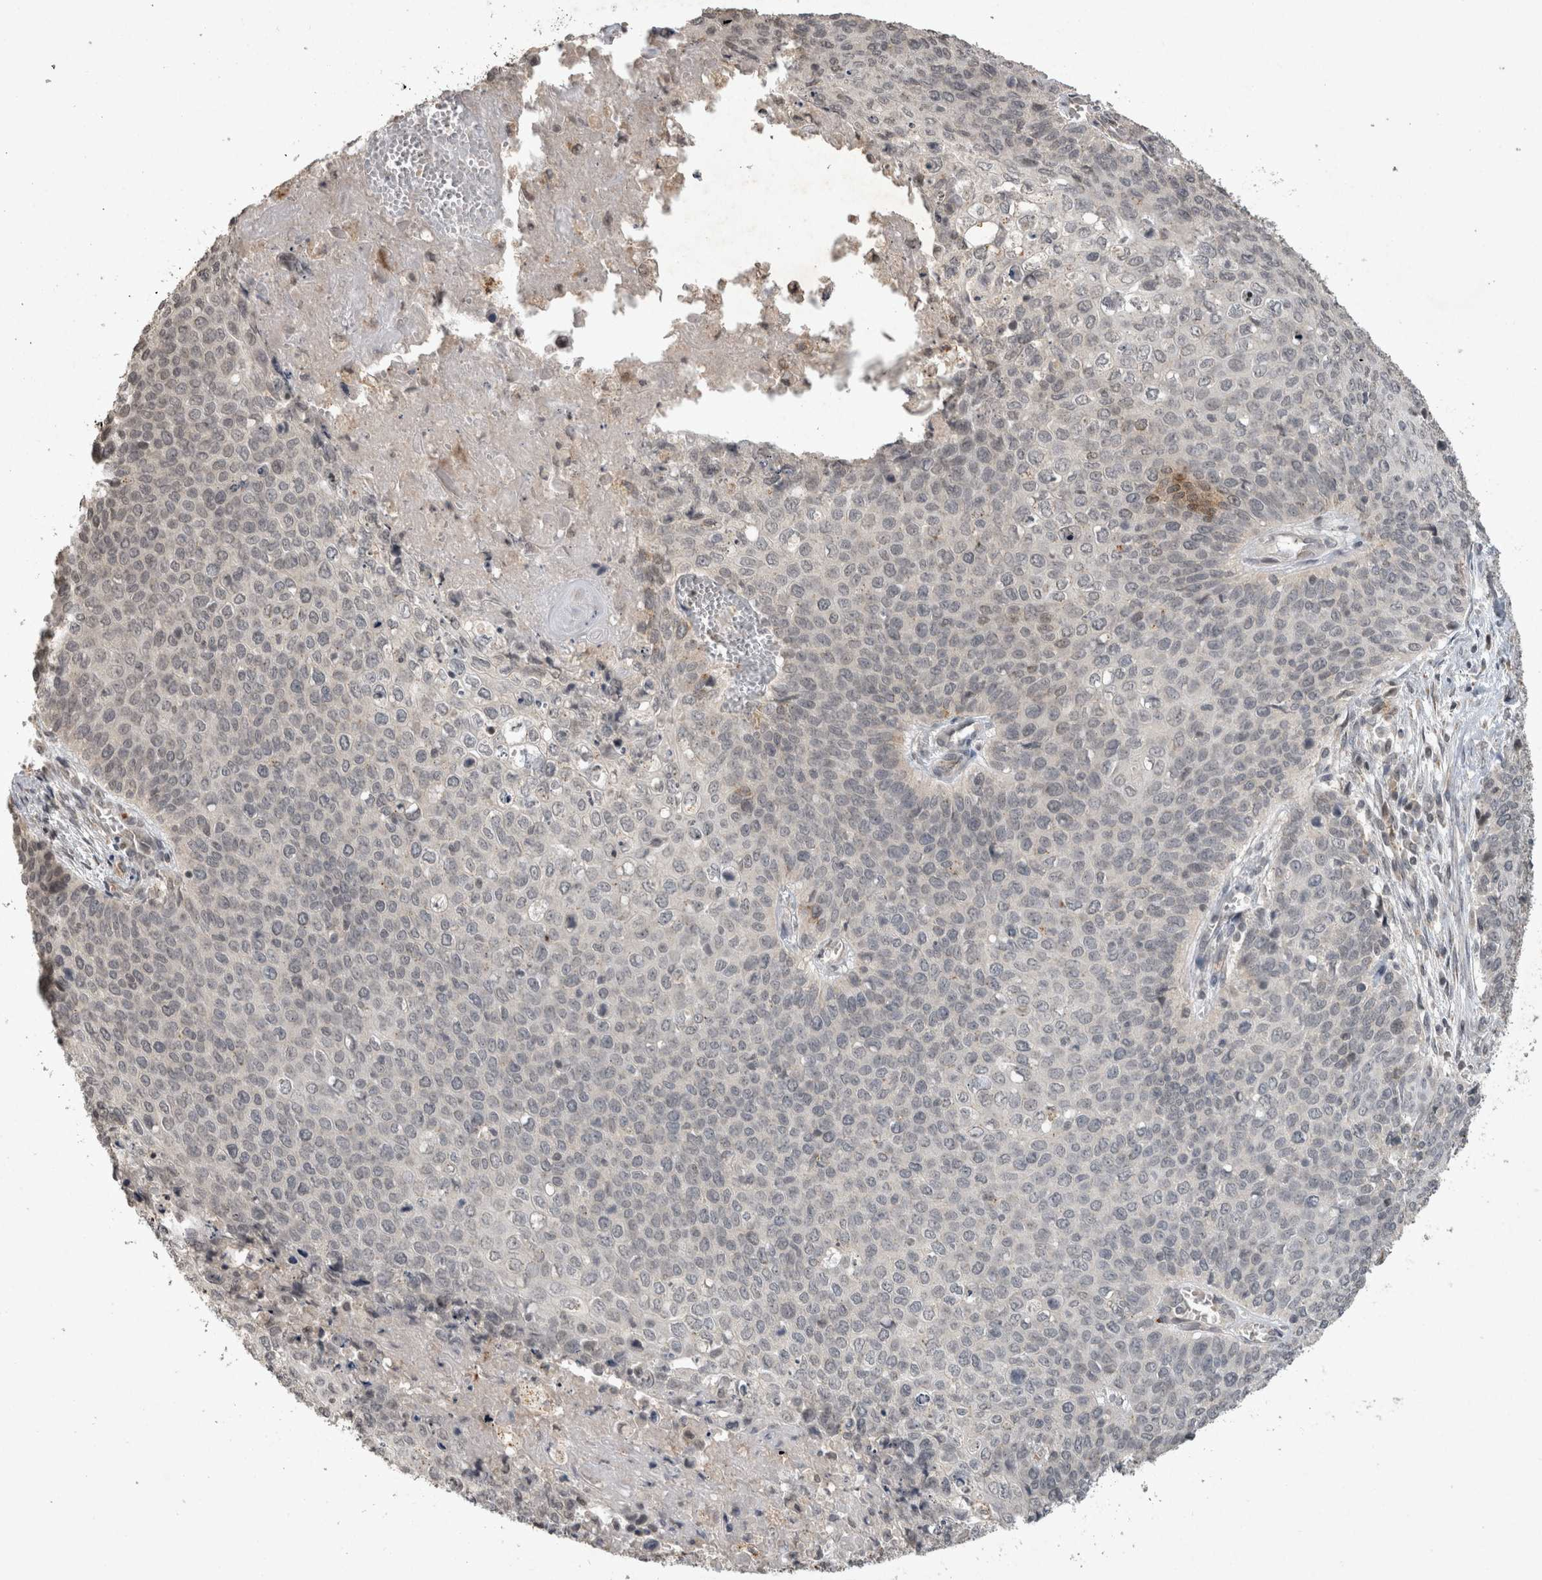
{"staining": {"intensity": "negative", "quantity": "none", "location": "none"}, "tissue": "cervical cancer", "cell_type": "Tumor cells", "image_type": "cancer", "snomed": [{"axis": "morphology", "description": "Squamous cell carcinoma, NOS"}, {"axis": "topography", "description": "Cervix"}], "caption": "Protein analysis of squamous cell carcinoma (cervical) displays no significant staining in tumor cells.", "gene": "HRK", "patient": {"sex": "female", "age": 39}}